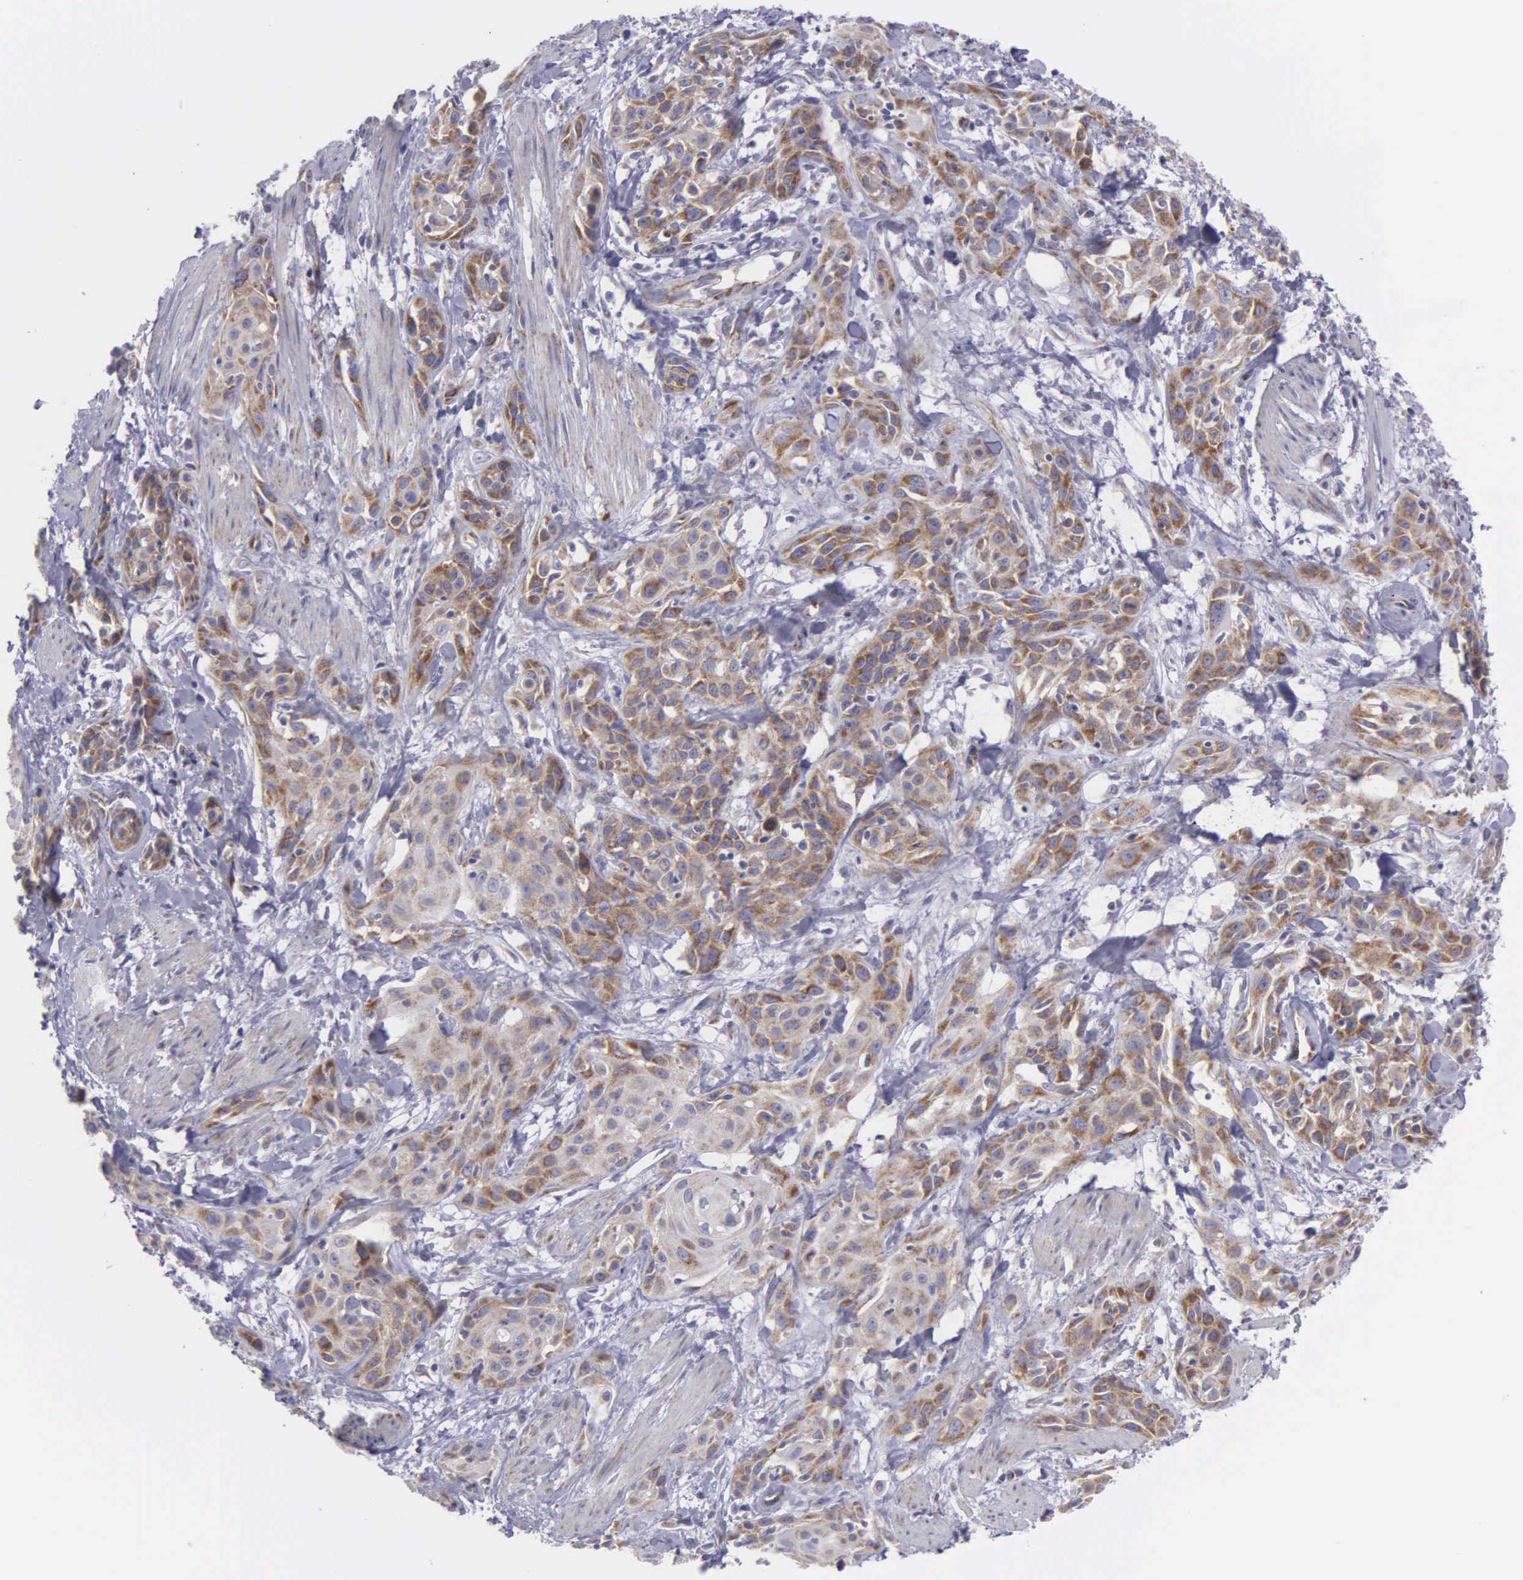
{"staining": {"intensity": "moderate", "quantity": "25%-75%", "location": "cytoplasmic/membranous"}, "tissue": "skin cancer", "cell_type": "Tumor cells", "image_type": "cancer", "snomed": [{"axis": "morphology", "description": "Squamous cell carcinoma, NOS"}, {"axis": "topography", "description": "Skin"}, {"axis": "topography", "description": "Anal"}], "caption": "Immunohistochemical staining of skin cancer reveals moderate cytoplasmic/membranous protein positivity in approximately 25%-75% of tumor cells.", "gene": "SYNJ2BP", "patient": {"sex": "male", "age": 64}}